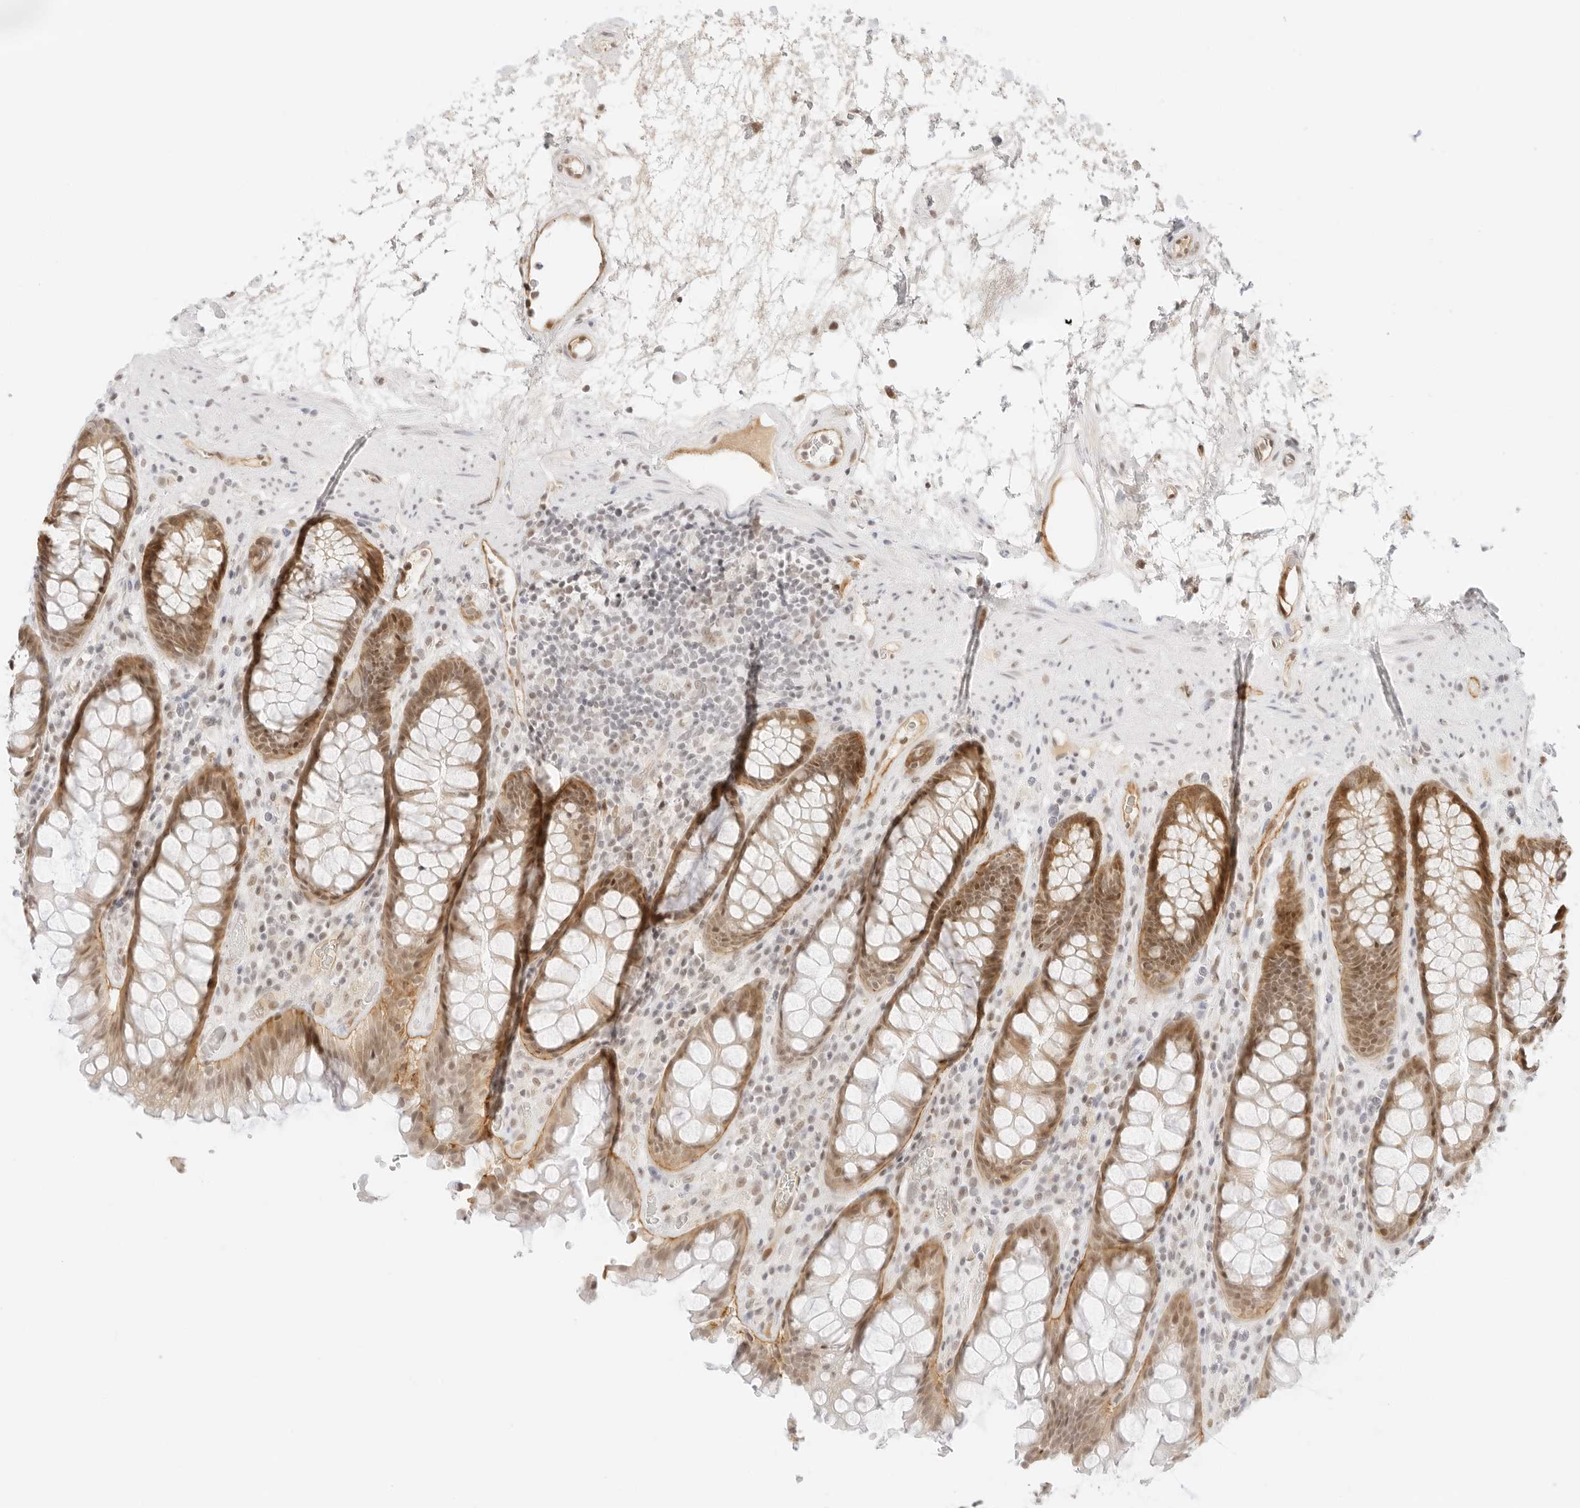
{"staining": {"intensity": "moderate", "quantity": ">75%", "location": "cytoplasmic/membranous,nuclear"}, "tissue": "rectum", "cell_type": "Glandular cells", "image_type": "normal", "snomed": [{"axis": "morphology", "description": "Normal tissue, NOS"}, {"axis": "topography", "description": "Rectum"}], "caption": "Brown immunohistochemical staining in unremarkable rectum demonstrates moderate cytoplasmic/membranous,nuclear staining in about >75% of glandular cells.", "gene": "ITGA6", "patient": {"sex": "male", "age": 64}}